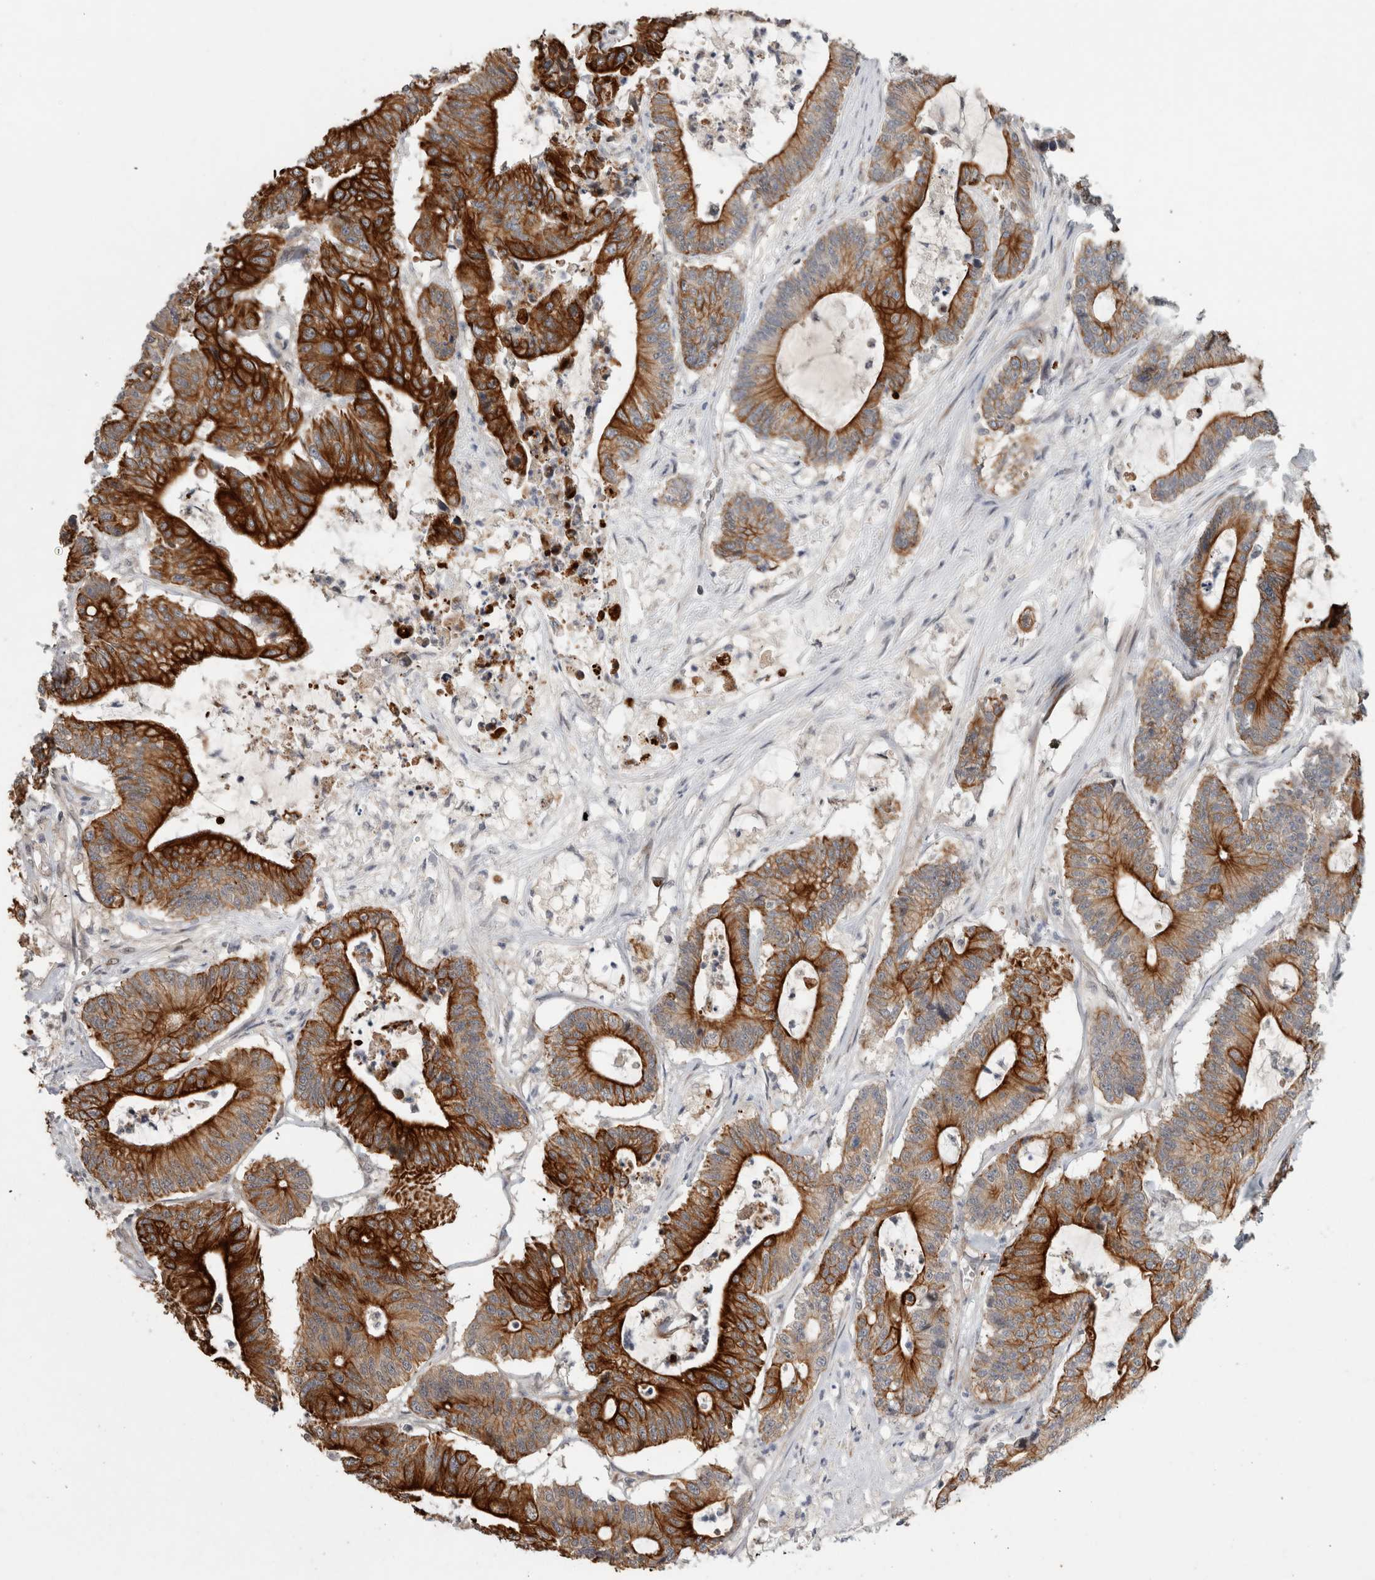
{"staining": {"intensity": "strong", "quantity": ">75%", "location": "cytoplasmic/membranous"}, "tissue": "colorectal cancer", "cell_type": "Tumor cells", "image_type": "cancer", "snomed": [{"axis": "morphology", "description": "Adenocarcinoma, NOS"}, {"axis": "topography", "description": "Colon"}], "caption": "Immunohistochemical staining of human colorectal cancer displays high levels of strong cytoplasmic/membranous protein expression in about >75% of tumor cells.", "gene": "CRISPLD1", "patient": {"sex": "female", "age": 84}}